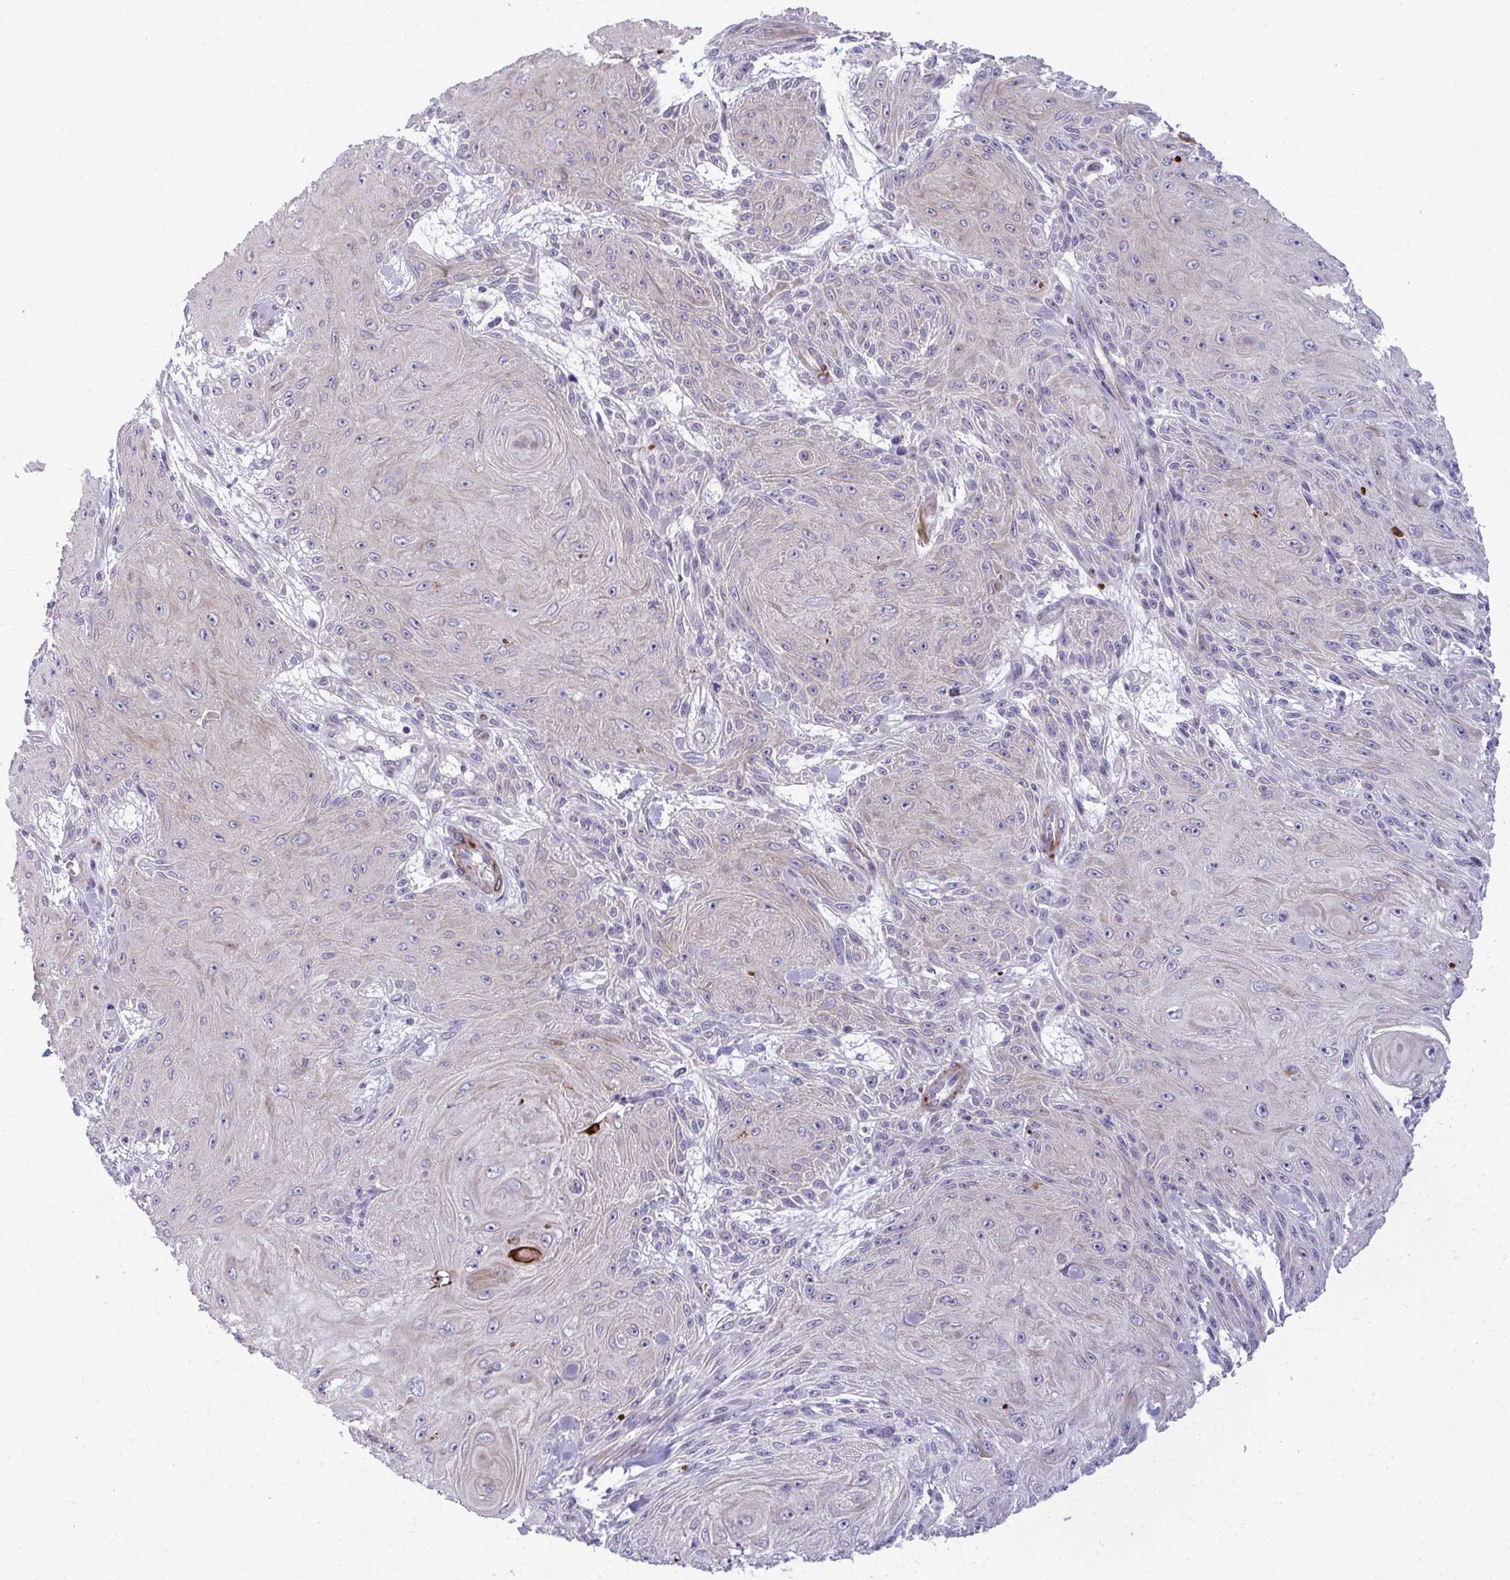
{"staining": {"intensity": "negative", "quantity": "none", "location": "none"}, "tissue": "skin cancer", "cell_type": "Tumor cells", "image_type": "cancer", "snomed": [{"axis": "morphology", "description": "Squamous cell carcinoma, NOS"}, {"axis": "topography", "description": "Skin"}], "caption": "Immunohistochemistry of human skin squamous cell carcinoma demonstrates no positivity in tumor cells. (Stains: DAB immunohistochemistry (IHC) with hematoxylin counter stain, Microscopy: brightfield microscopy at high magnification).", "gene": "SLC14A1", "patient": {"sex": "male", "age": 88}}